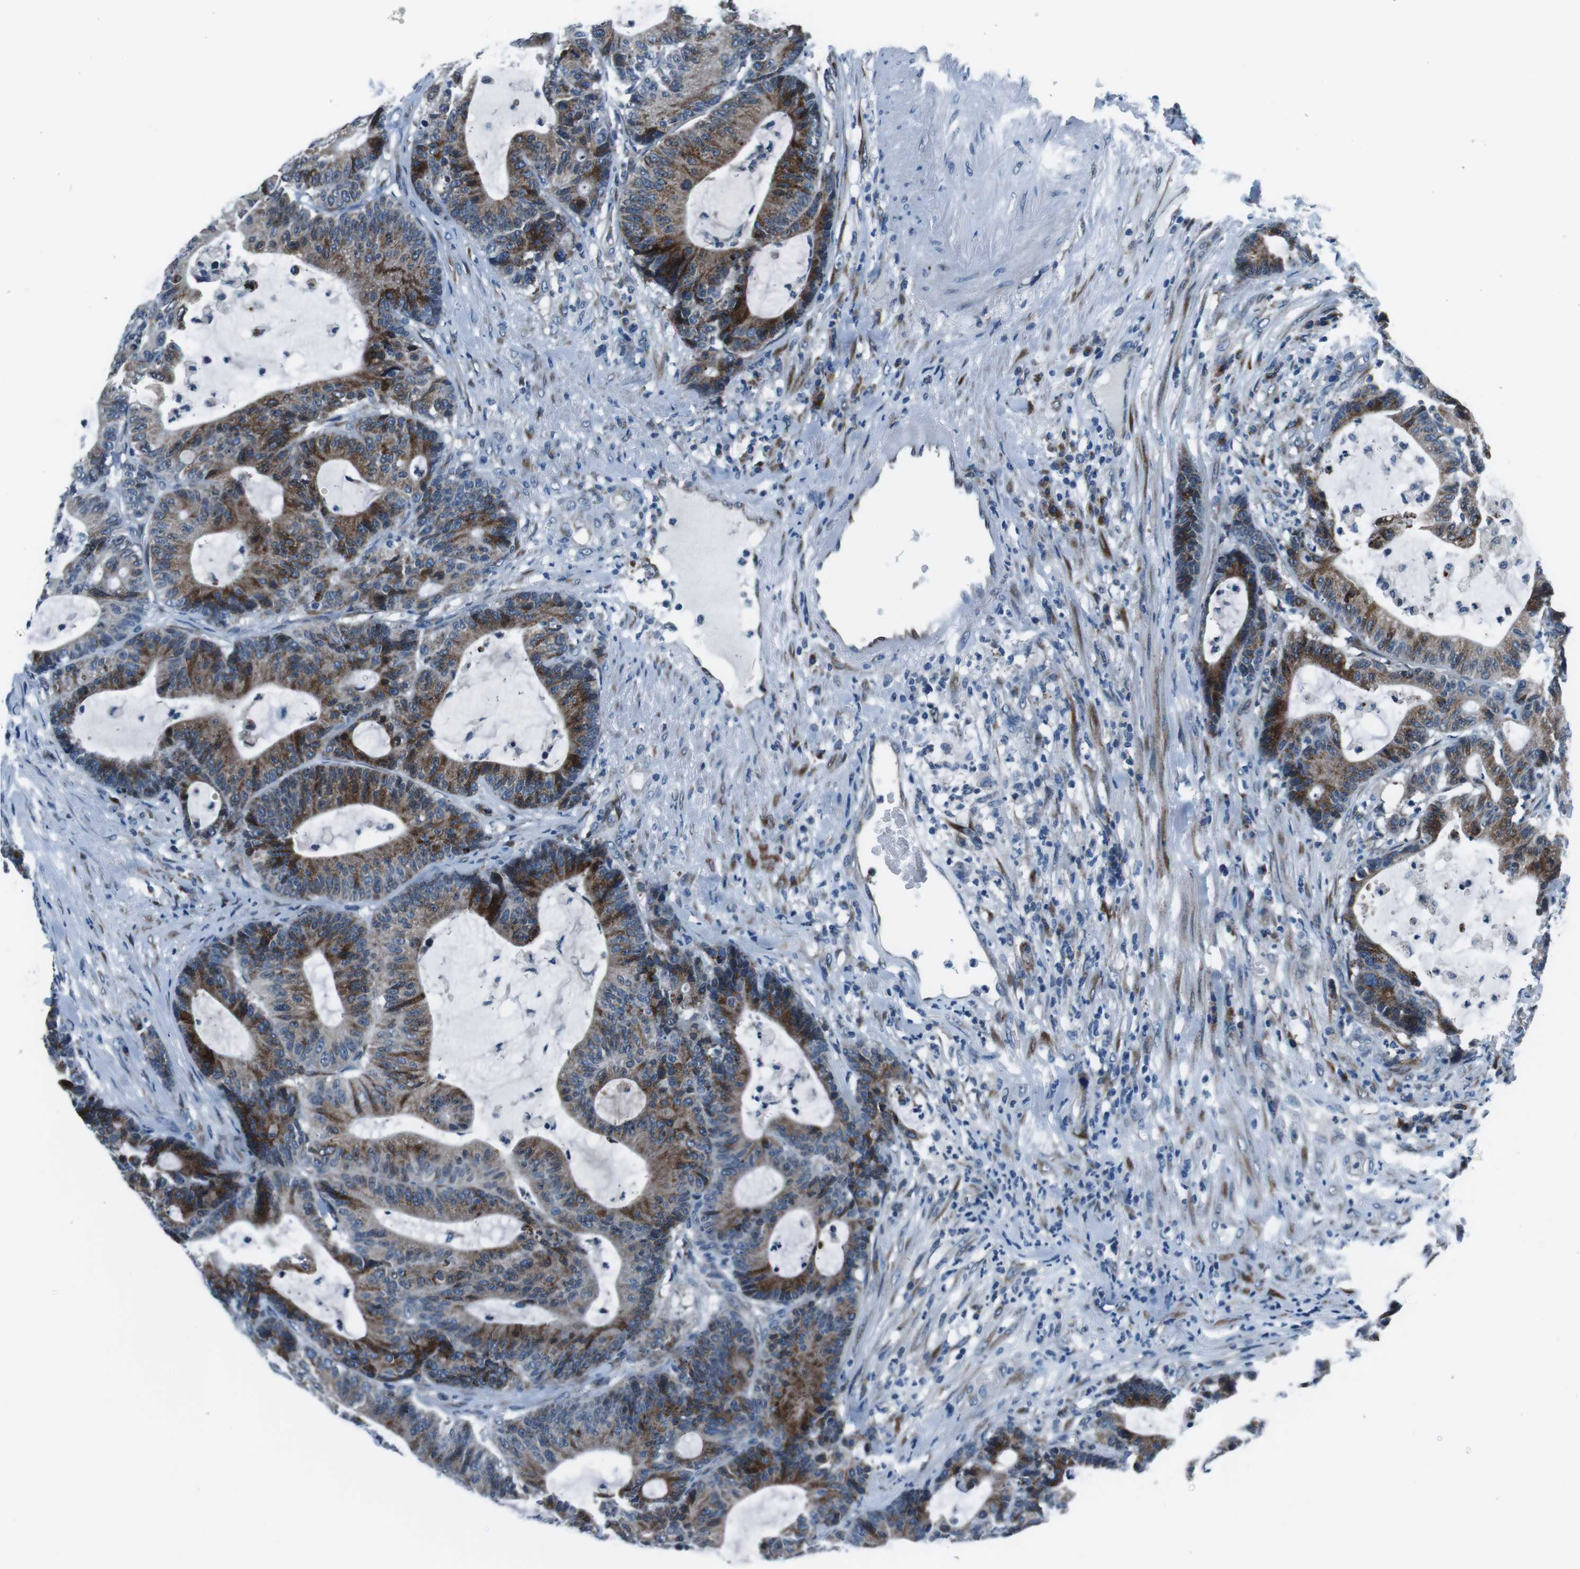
{"staining": {"intensity": "moderate", "quantity": "<25%", "location": "cytoplasmic/membranous"}, "tissue": "colorectal cancer", "cell_type": "Tumor cells", "image_type": "cancer", "snomed": [{"axis": "morphology", "description": "Adenocarcinoma, NOS"}, {"axis": "topography", "description": "Colon"}], "caption": "Protein analysis of colorectal cancer tissue exhibits moderate cytoplasmic/membranous expression in about <25% of tumor cells. Nuclei are stained in blue.", "gene": "NUCB2", "patient": {"sex": "female", "age": 84}}